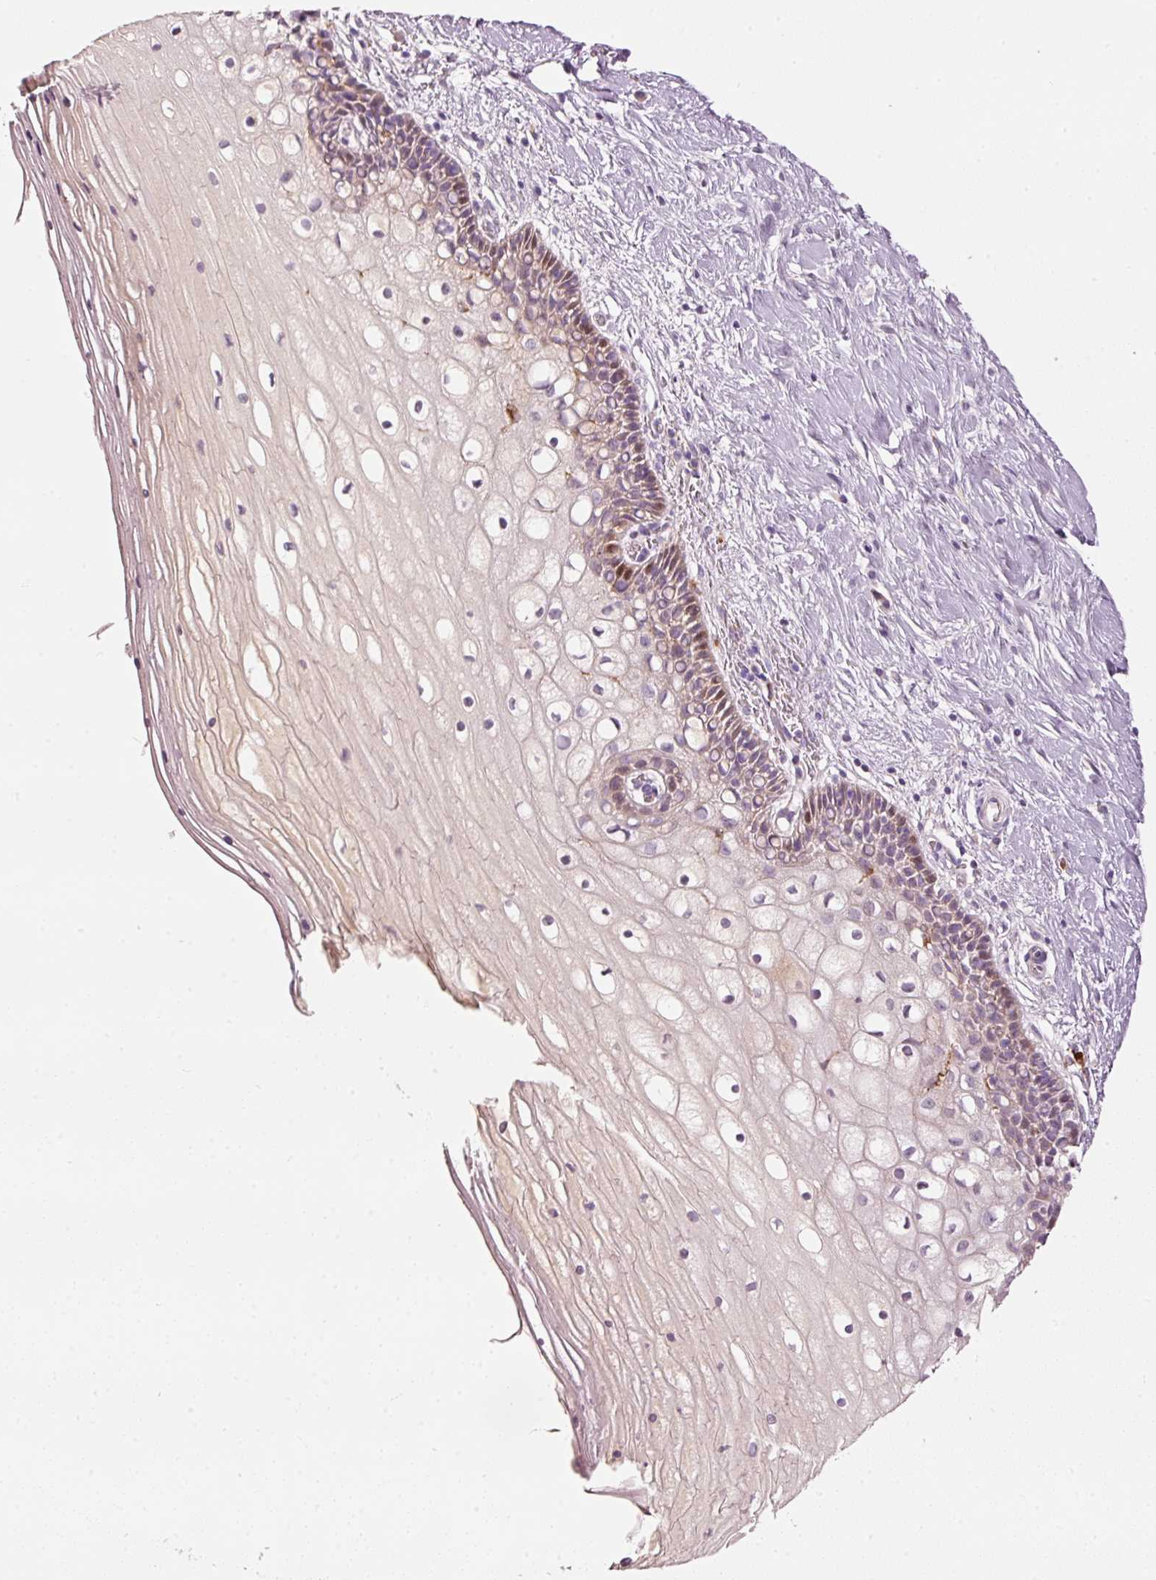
{"staining": {"intensity": "weak", "quantity": "<25%", "location": "cytoplasmic/membranous"}, "tissue": "cervix", "cell_type": "Glandular cells", "image_type": "normal", "snomed": [{"axis": "morphology", "description": "Normal tissue, NOS"}, {"axis": "topography", "description": "Cervix"}], "caption": "Immunohistochemistry photomicrograph of benign cervix: cervix stained with DAB (3,3'-diaminobenzidine) demonstrates no significant protein positivity in glandular cells.", "gene": "KLHL21", "patient": {"sex": "female", "age": 36}}